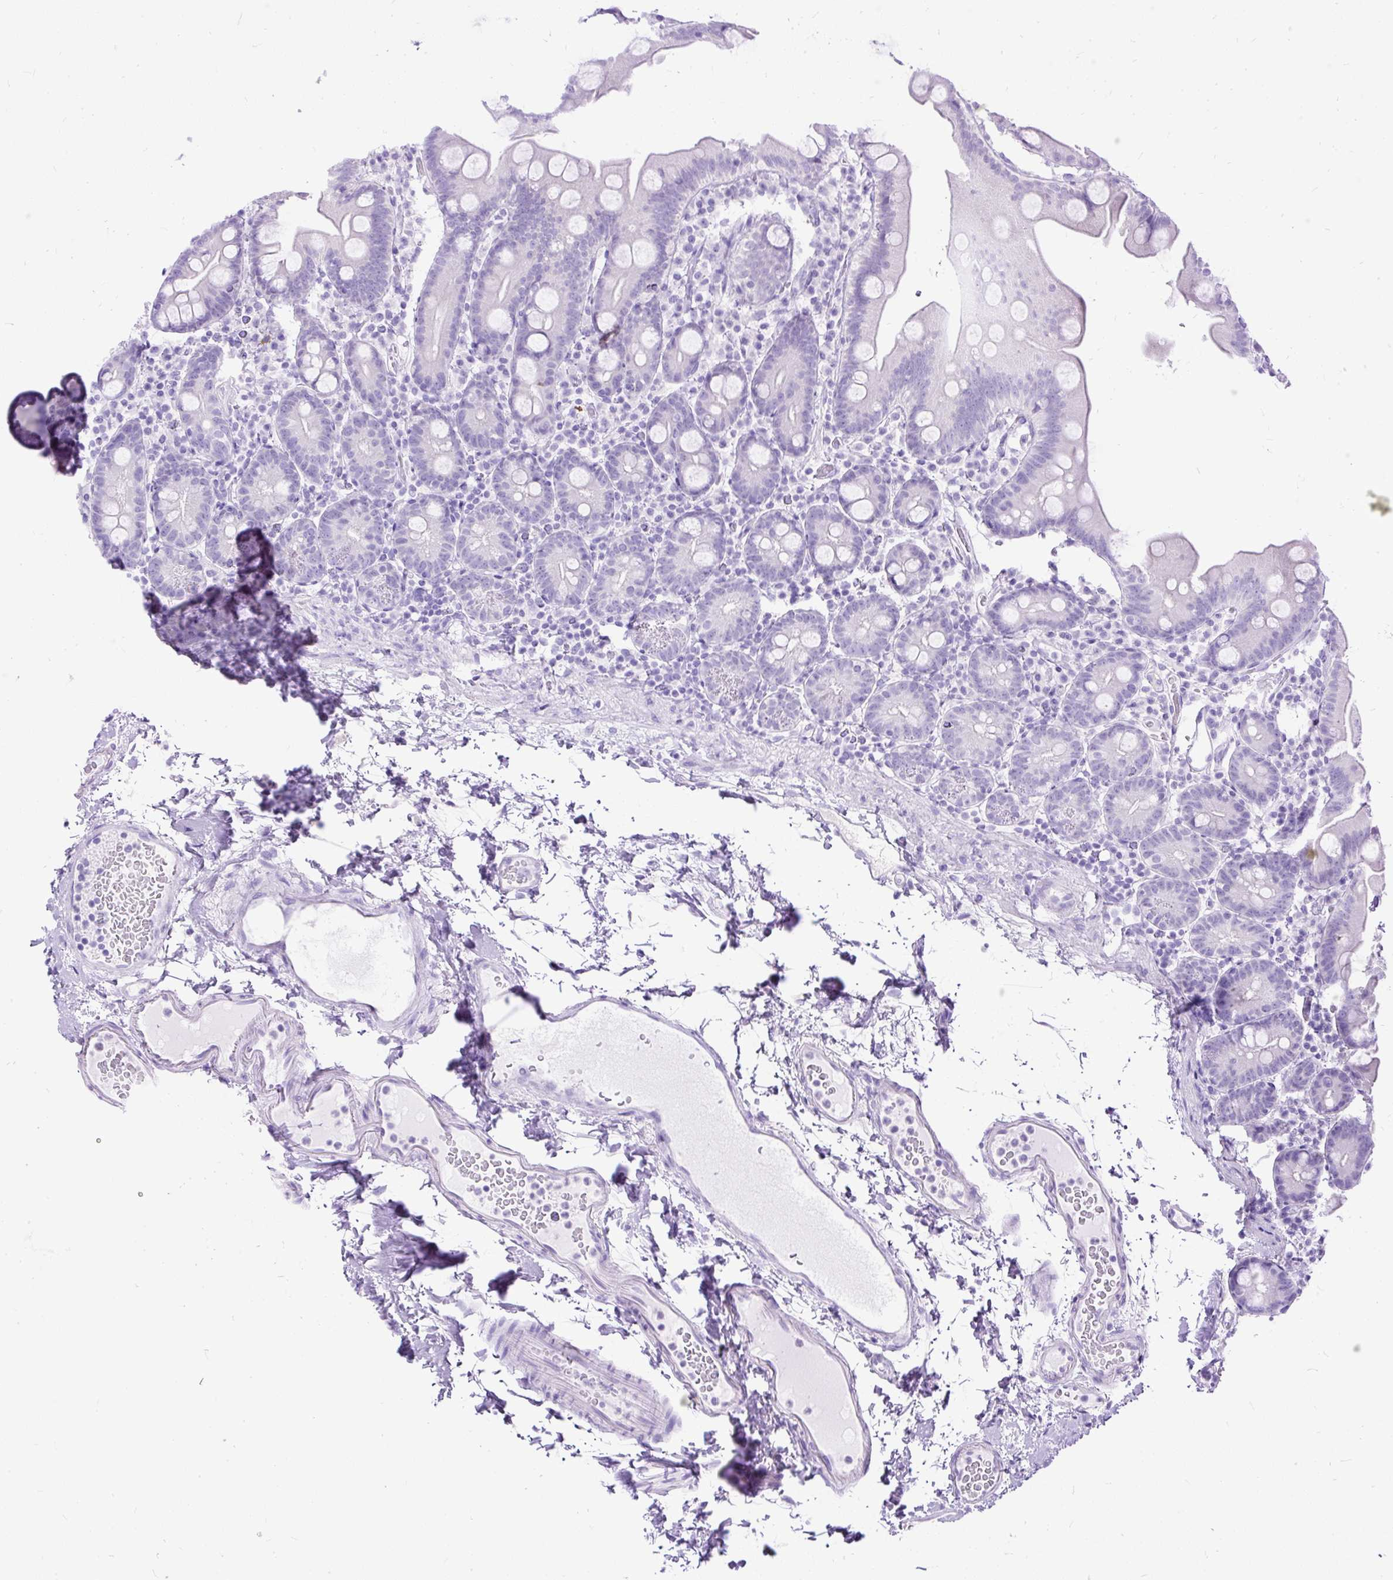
{"staining": {"intensity": "negative", "quantity": "none", "location": "none"}, "tissue": "small intestine", "cell_type": "Glandular cells", "image_type": "normal", "snomed": [{"axis": "morphology", "description": "Normal tissue, NOS"}, {"axis": "topography", "description": "Small intestine"}], "caption": "The immunohistochemistry (IHC) image has no significant expression in glandular cells of small intestine. (Brightfield microscopy of DAB (3,3'-diaminobenzidine) IHC at high magnification).", "gene": "HEY1", "patient": {"sex": "female", "age": 68}}